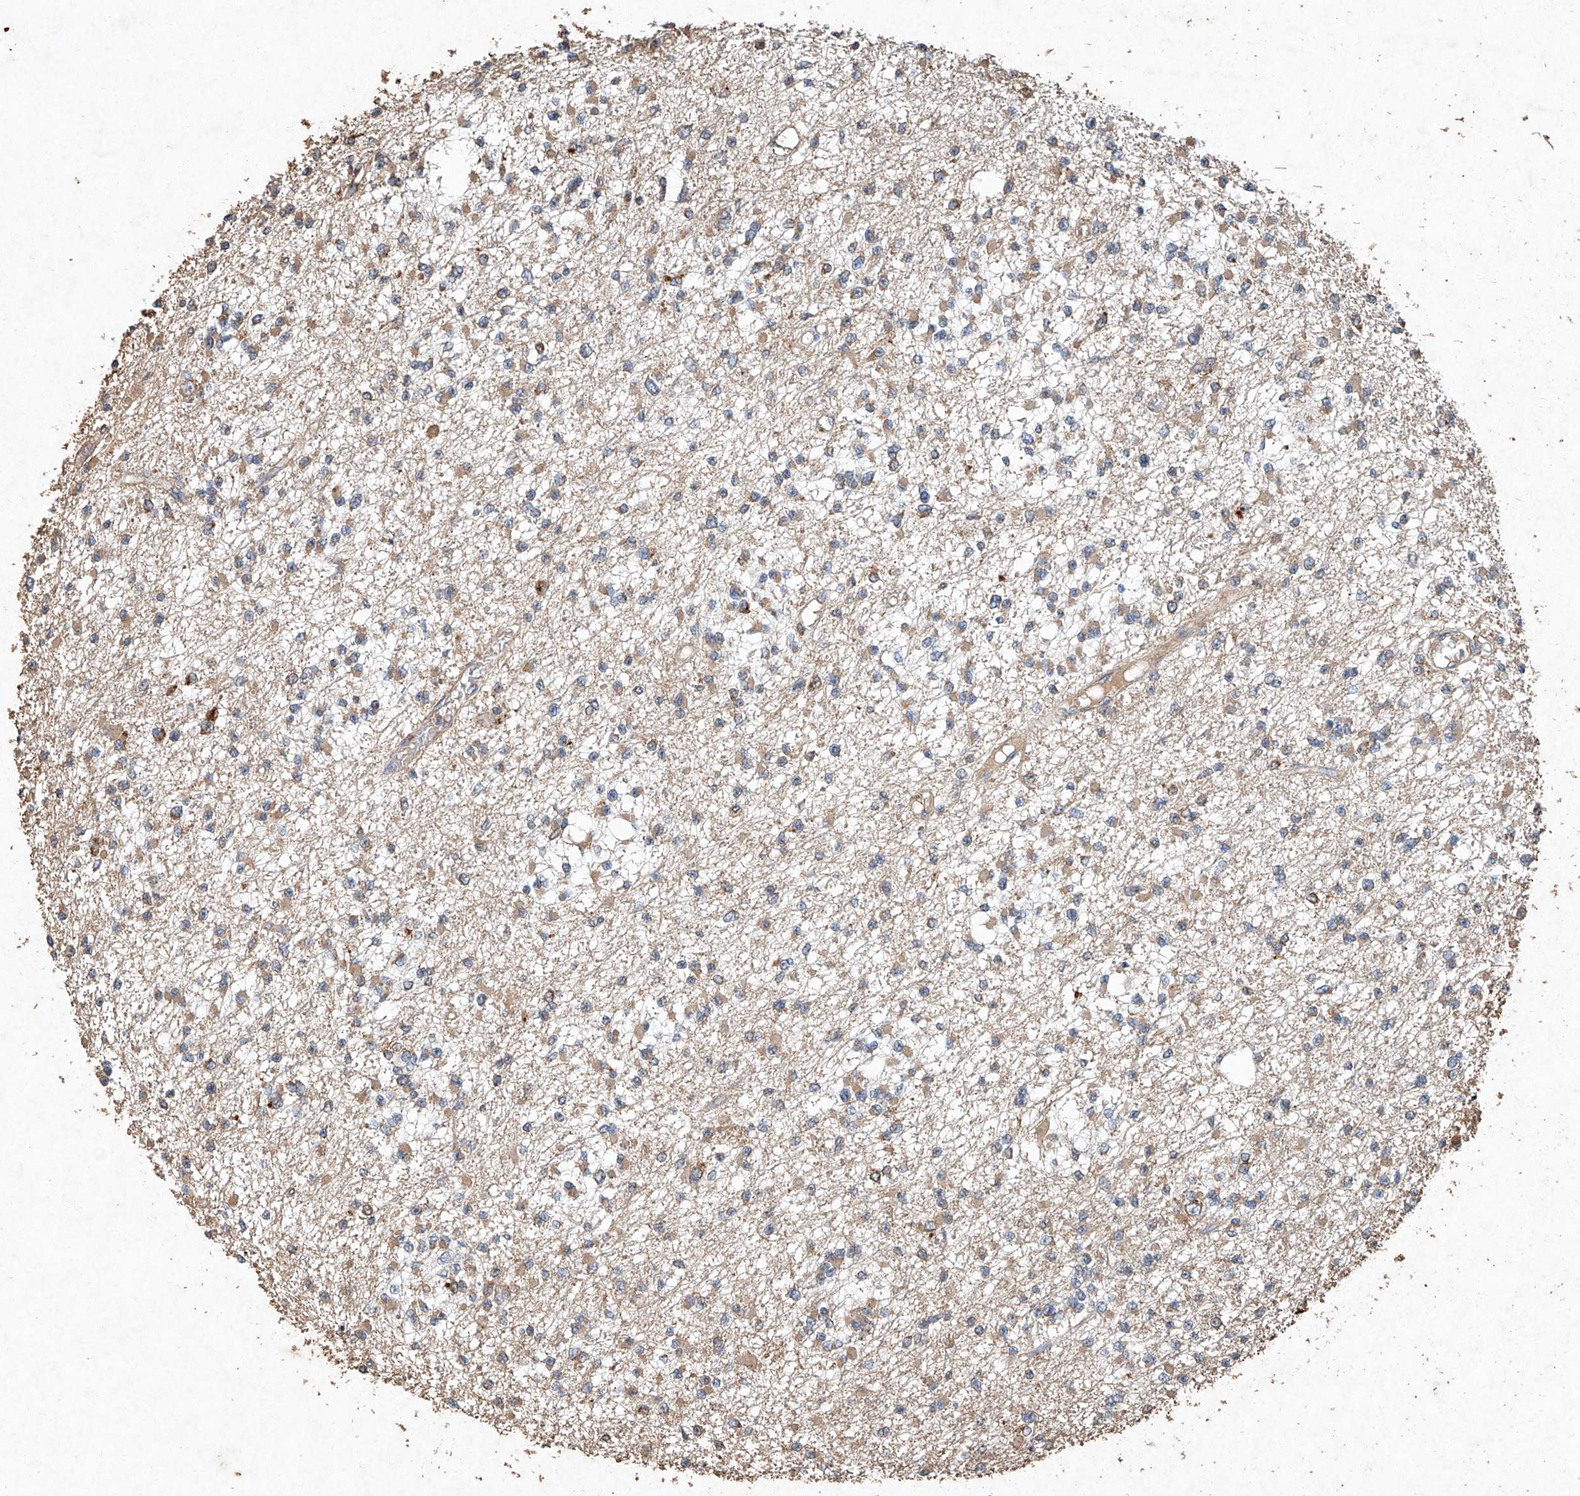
{"staining": {"intensity": "weak", "quantity": "<25%", "location": "cytoplasmic/membranous"}, "tissue": "glioma", "cell_type": "Tumor cells", "image_type": "cancer", "snomed": [{"axis": "morphology", "description": "Glioma, malignant, Low grade"}, {"axis": "topography", "description": "Brain"}], "caption": "Protein analysis of glioma displays no significant positivity in tumor cells.", "gene": "STK3", "patient": {"sex": "female", "age": 22}}